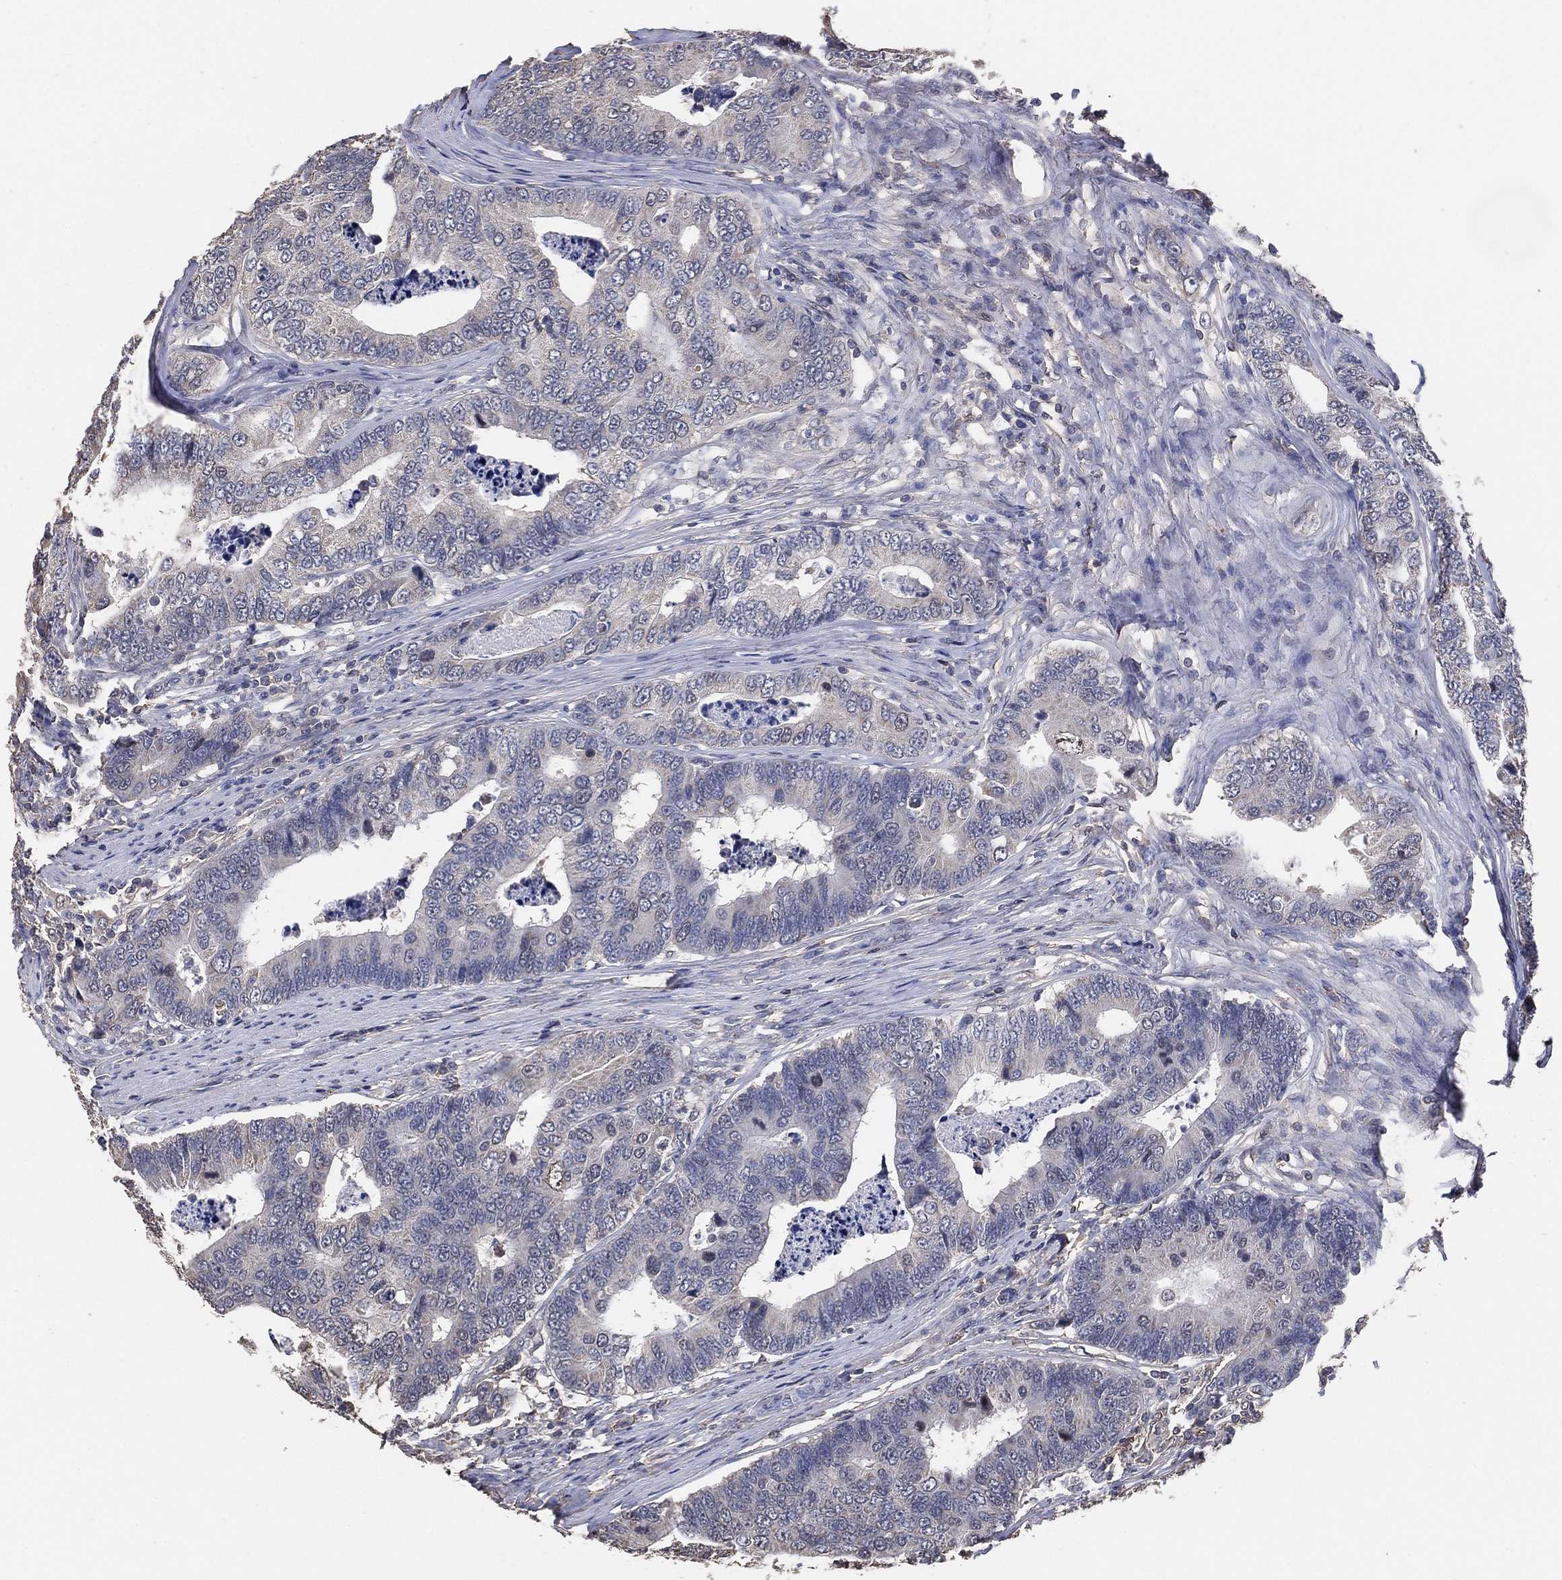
{"staining": {"intensity": "negative", "quantity": "none", "location": "none"}, "tissue": "colorectal cancer", "cell_type": "Tumor cells", "image_type": "cancer", "snomed": [{"axis": "morphology", "description": "Adenocarcinoma, NOS"}, {"axis": "topography", "description": "Colon"}], "caption": "This photomicrograph is of colorectal adenocarcinoma stained with immunohistochemistry (IHC) to label a protein in brown with the nuclei are counter-stained blue. There is no expression in tumor cells. (DAB IHC visualized using brightfield microscopy, high magnification).", "gene": "KLK5", "patient": {"sex": "female", "age": 72}}